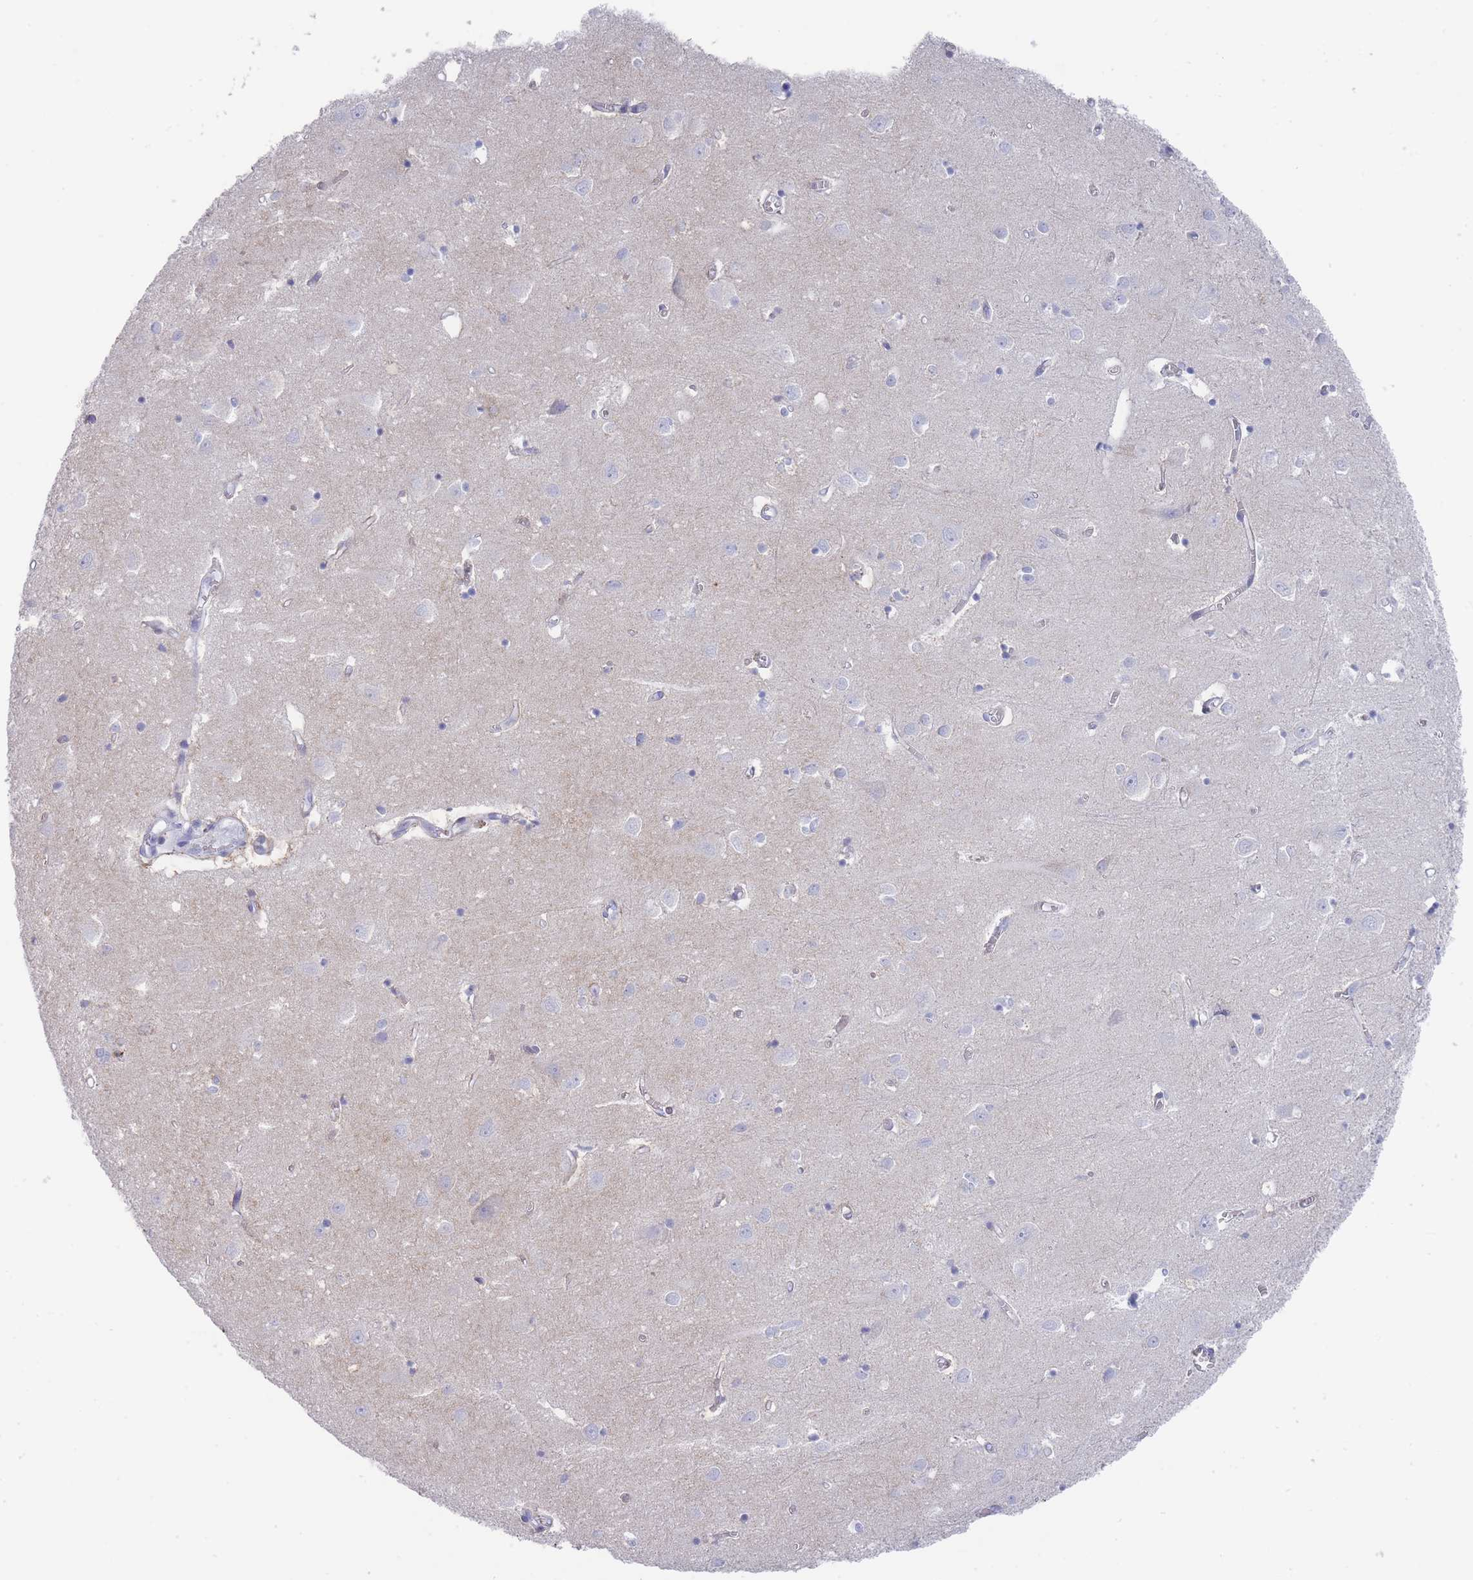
{"staining": {"intensity": "negative", "quantity": "none", "location": "none"}, "tissue": "cerebral cortex", "cell_type": "Endothelial cells", "image_type": "normal", "snomed": [{"axis": "morphology", "description": "Normal tissue, NOS"}, {"axis": "topography", "description": "Cerebral cortex"}], "caption": "There is no significant expression in endothelial cells of cerebral cortex. Brightfield microscopy of immunohistochemistry stained with DAB (brown) and hematoxylin (blue), captured at high magnification.", "gene": "RAB2B", "patient": {"sex": "male", "age": 70}}